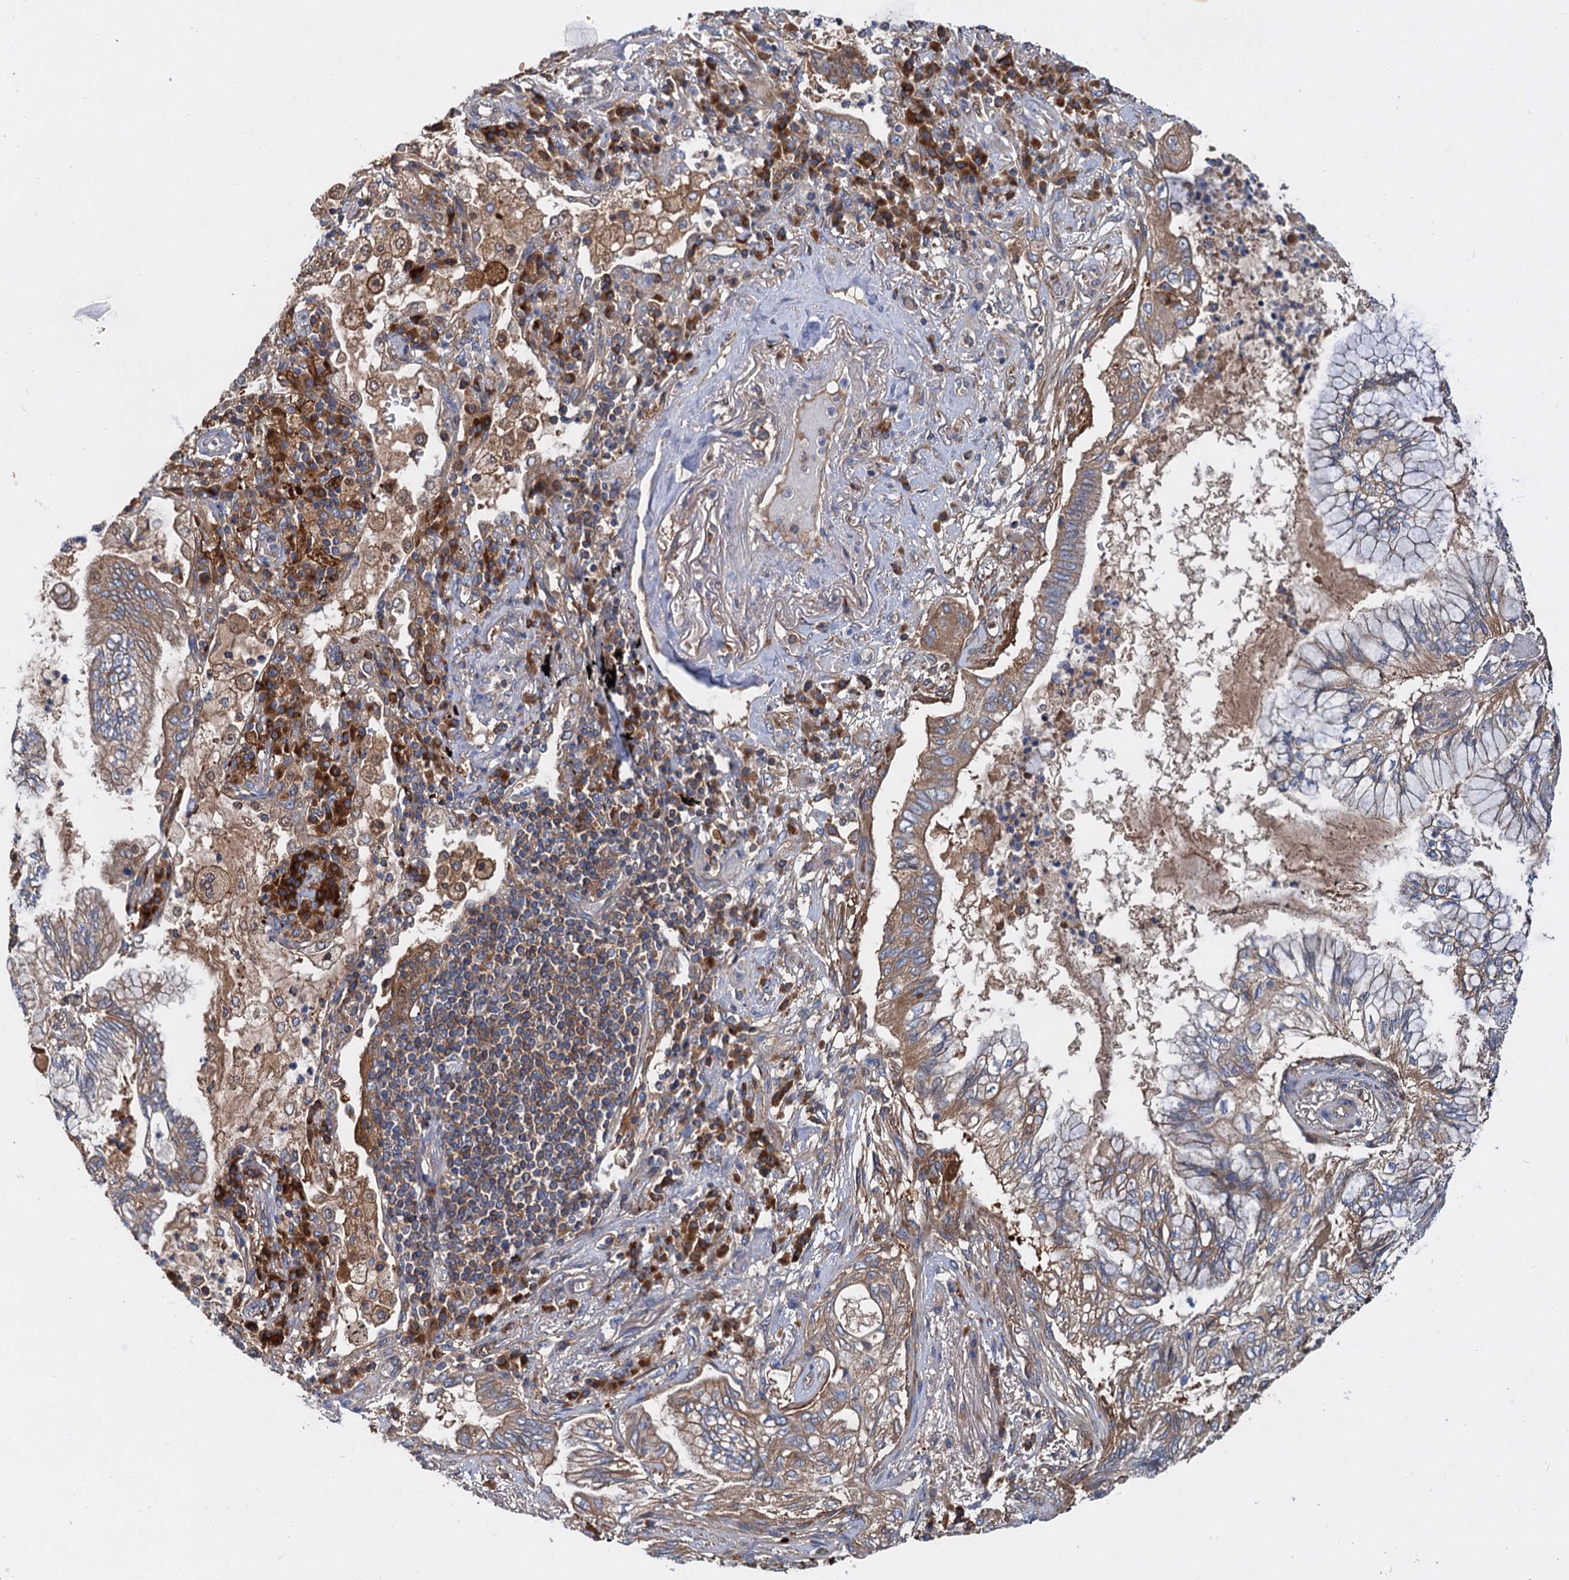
{"staining": {"intensity": "moderate", "quantity": ">75%", "location": "cytoplasmic/membranous"}, "tissue": "bronchus", "cell_type": "Respiratory epithelial cells", "image_type": "normal", "snomed": [{"axis": "morphology", "description": "Normal tissue, NOS"}, {"axis": "morphology", "description": "Adenocarcinoma, NOS"}, {"axis": "topography", "description": "Bronchus"}, {"axis": "topography", "description": "Lung"}], "caption": "The image shows staining of benign bronchus, revealing moderate cytoplasmic/membranous protein expression (brown color) within respiratory epithelial cells.", "gene": "ALKBH7", "patient": {"sex": "female", "age": 70}}